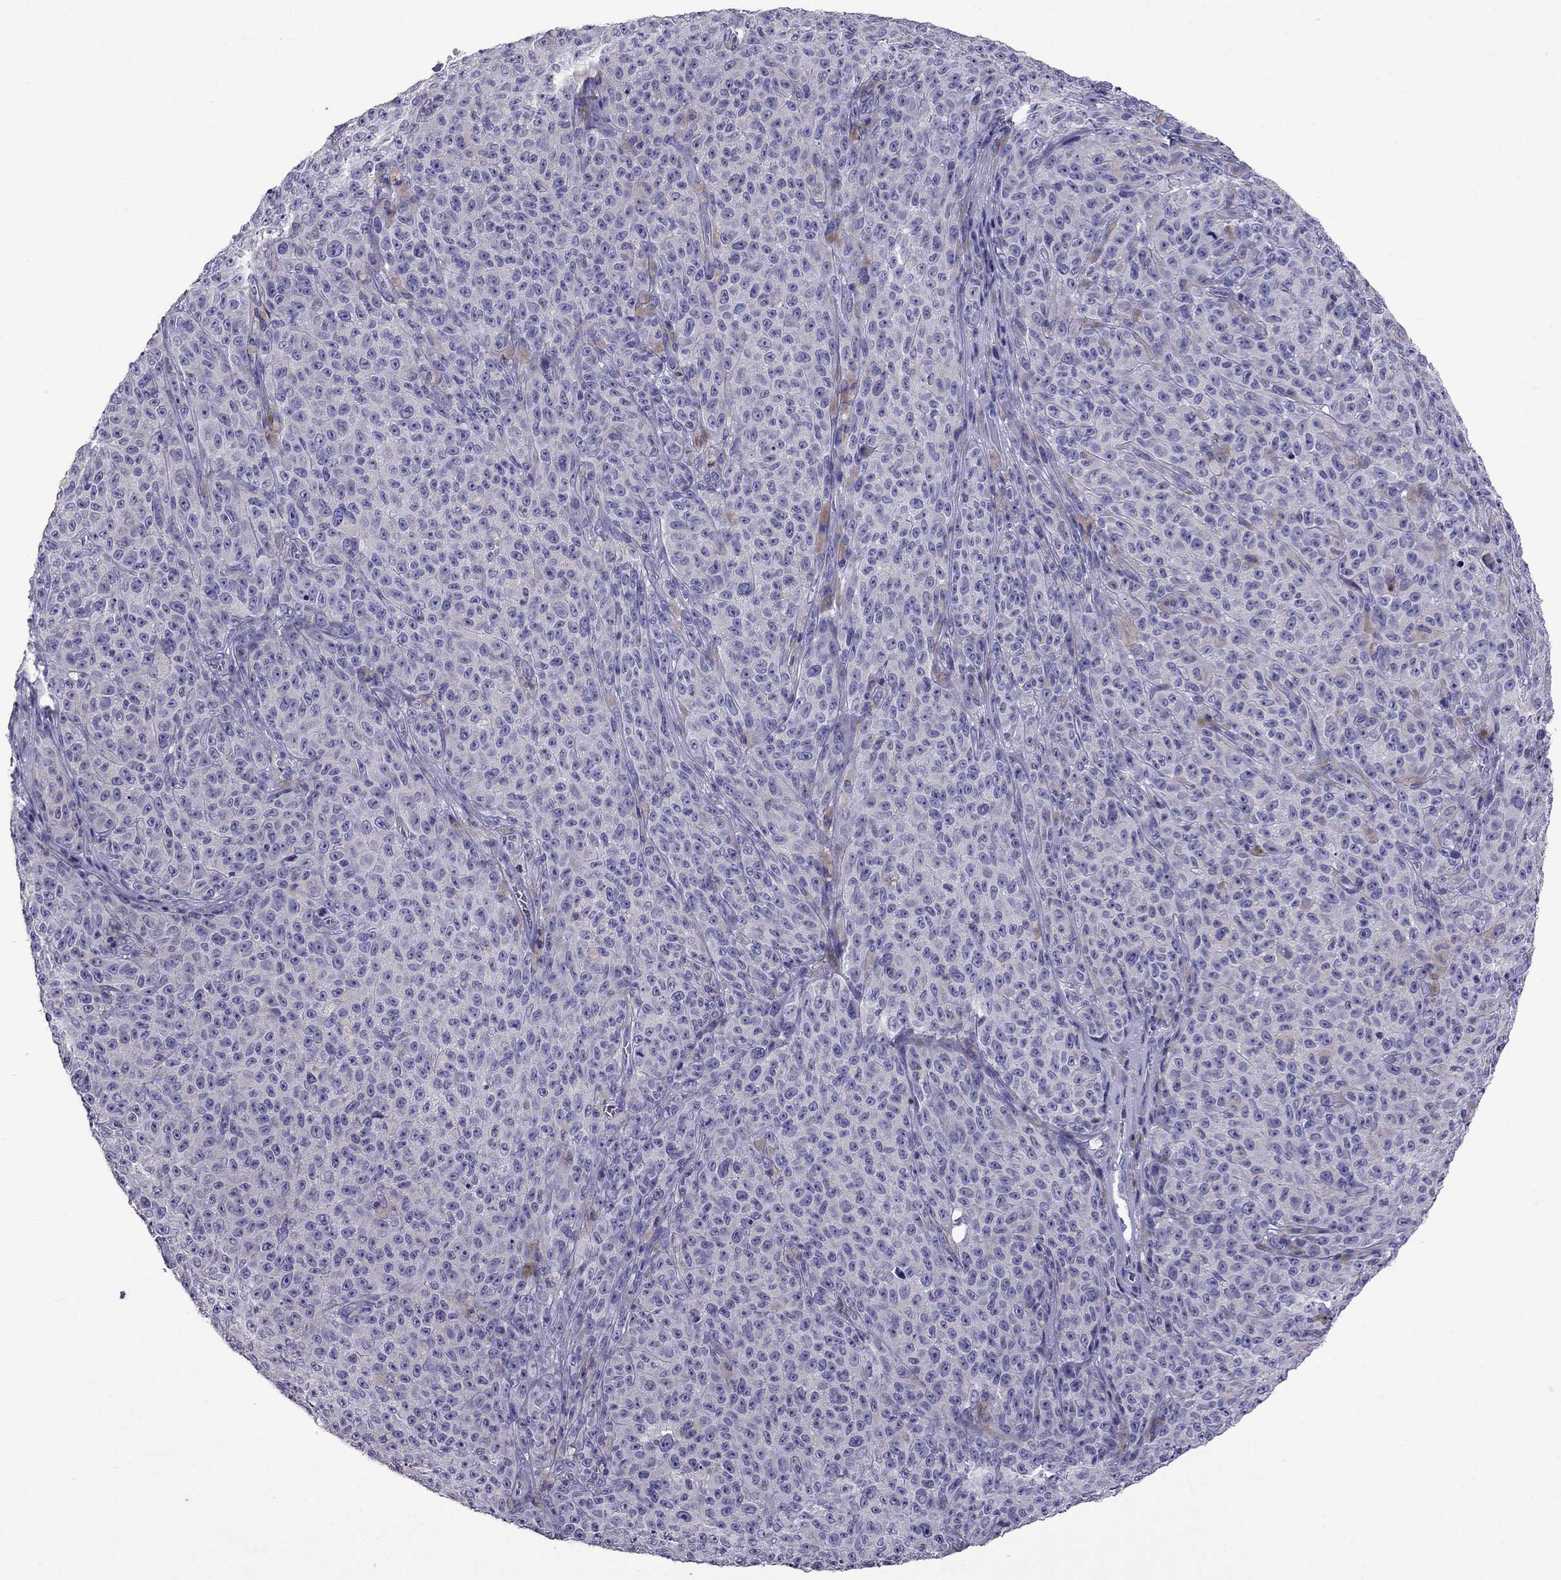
{"staining": {"intensity": "negative", "quantity": "none", "location": "none"}, "tissue": "melanoma", "cell_type": "Tumor cells", "image_type": "cancer", "snomed": [{"axis": "morphology", "description": "Malignant melanoma, NOS"}, {"axis": "topography", "description": "Skin"}], "caption": "Human malignant melanoma stained for a protein using immunohistochemistry reveals no expression in tumor cells.", "gene": "OXCT2", "patient": {"sex": "female", "age": 82}}